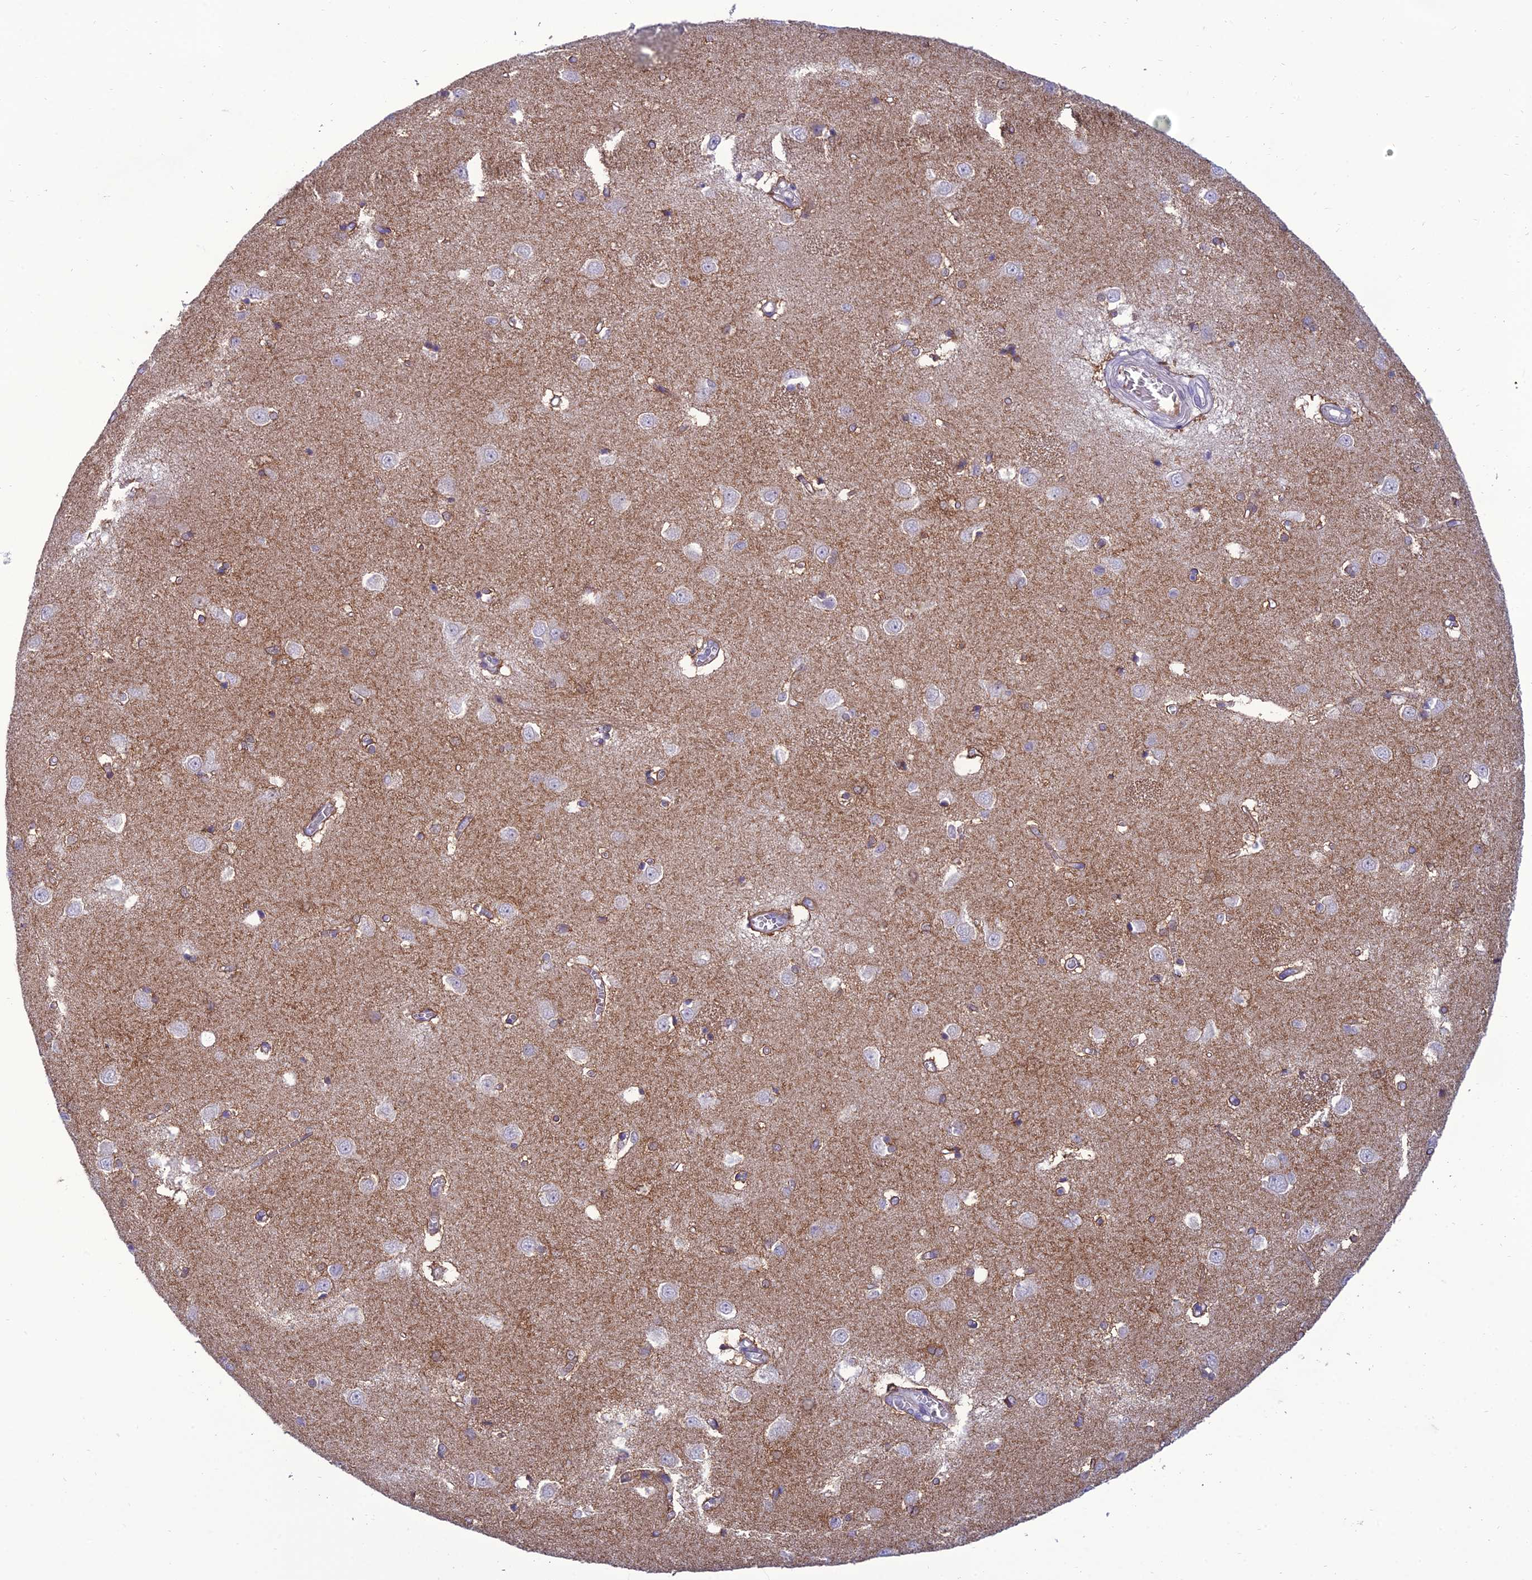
{"staining": {"intensity": "moderate", "quantity": "<25%", "location": "cytoplasmic/membranous"}, "tissue": "caudate", "cell_type": "Glial cells", "image_type": "normal", "snomed": [{"axis": "morphology", "description": "Normal tissue, NOS"}, {"axis": "topography", "description": "Lateral ventricle wall"}], "caption": "Moderate cytoplasmic/membranous protein positivity is present in about <25% of glial cells in caudate. (brown staining indicates protein expression, while blue staining denotes nuclei).", "gene": "ANKS4B", "patient": {"sex": "male", "age": 37}}